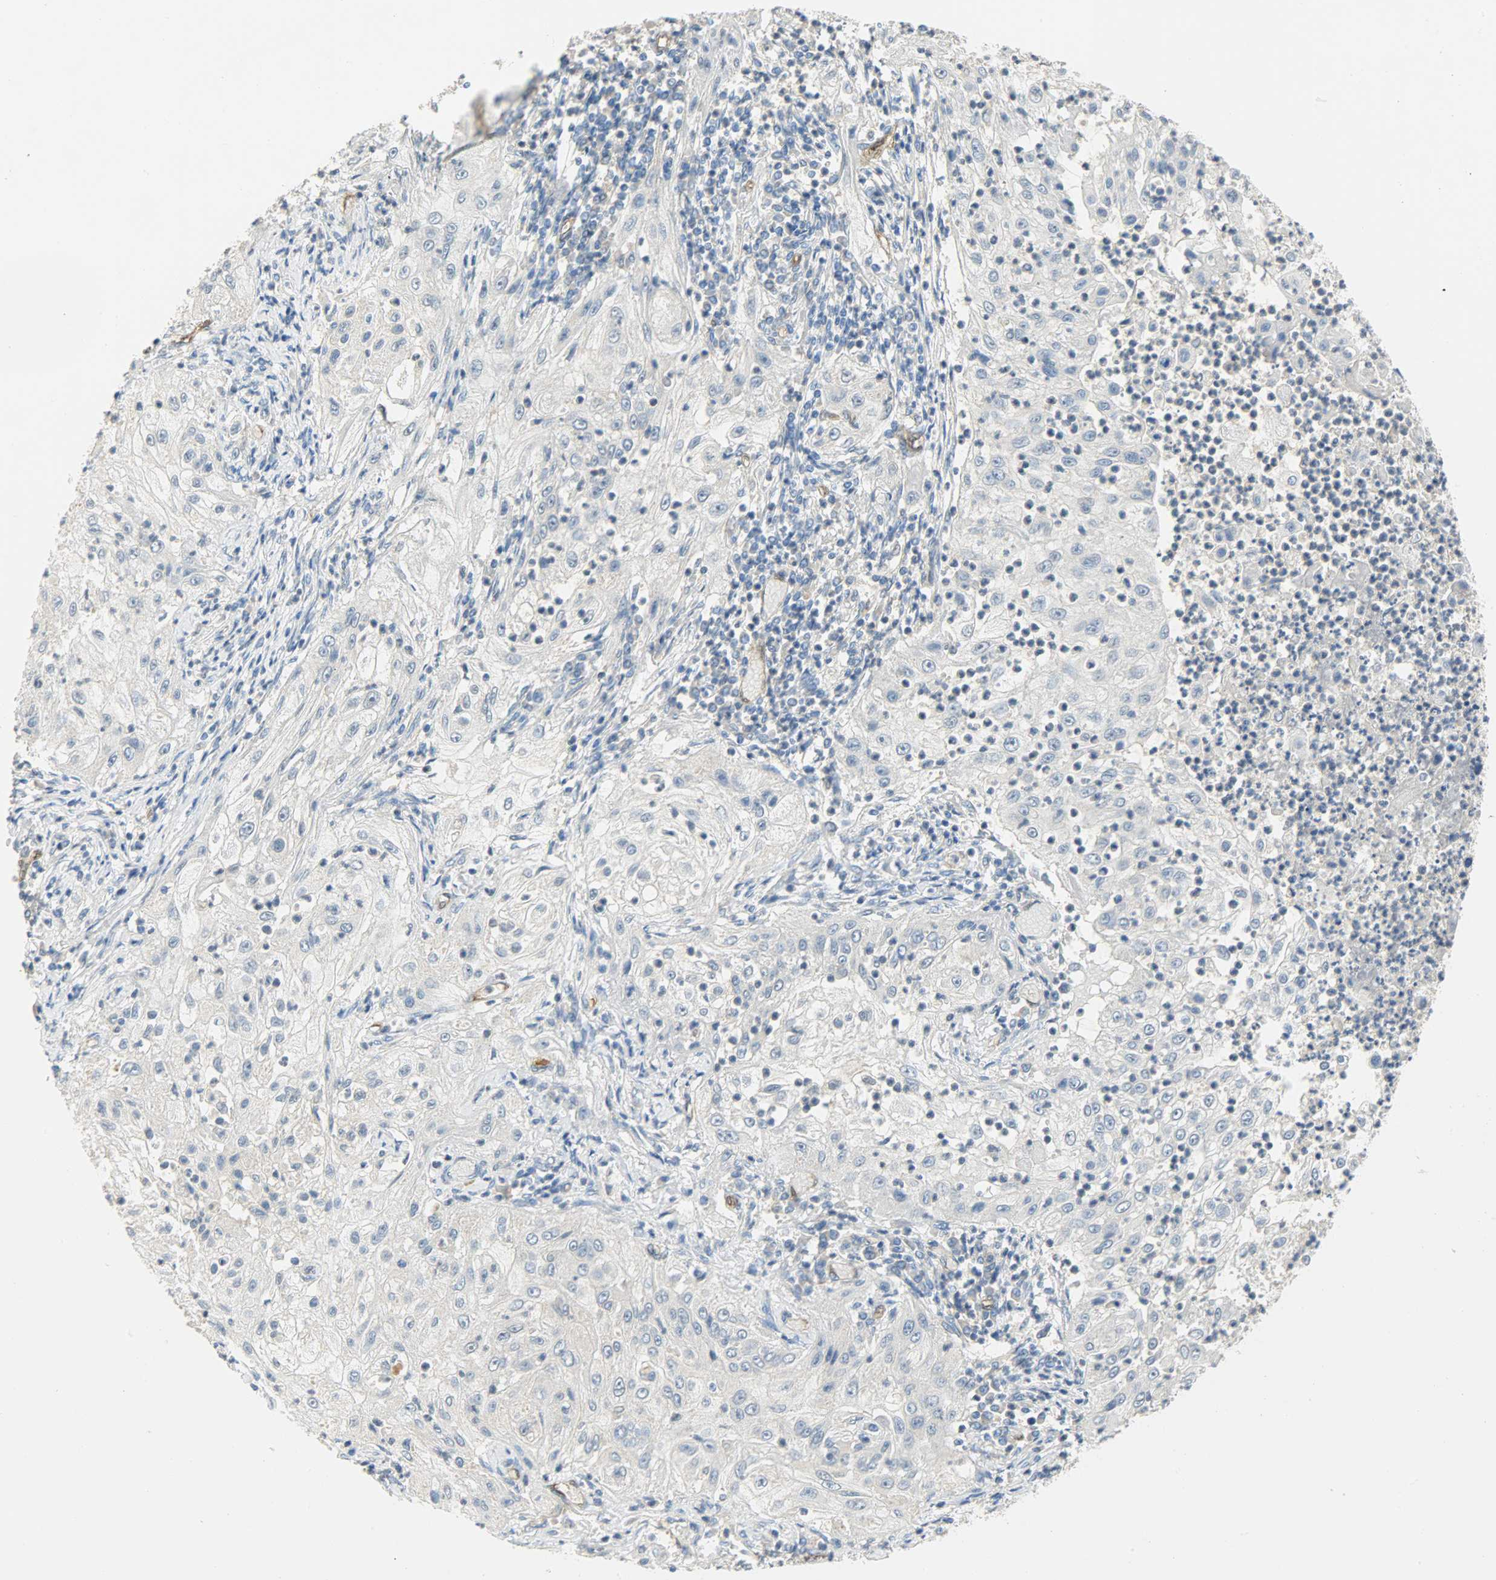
{"staining": {"intensity": "negative", "quantity": "none", "location": "none"}, "tissue": "lung cancer", "cell_type": "Tumor cells", "image_type": "cancer", "snomed": [{"axis": "morphology", "description": "Inflammation, NOS"}, {"axis": "morphology", "description": "Squamous cell carcinoma, NOS"}, {"axis": "topography", "description": "Lymph node"}, {"axis": "topography", "description": "Soft tissue"}, {"axis": "topography", "description": "Lung"}], "caption": "Immunohistochemistry (IHC) photomicrograph of neoplastic tissue: human squamous cell carcinoma (lung) stained with DAB exhibits no significant protein staining in tumor cells.", "gene": "FKBP1A", "patient": {"sex": "male", "age": 66}}